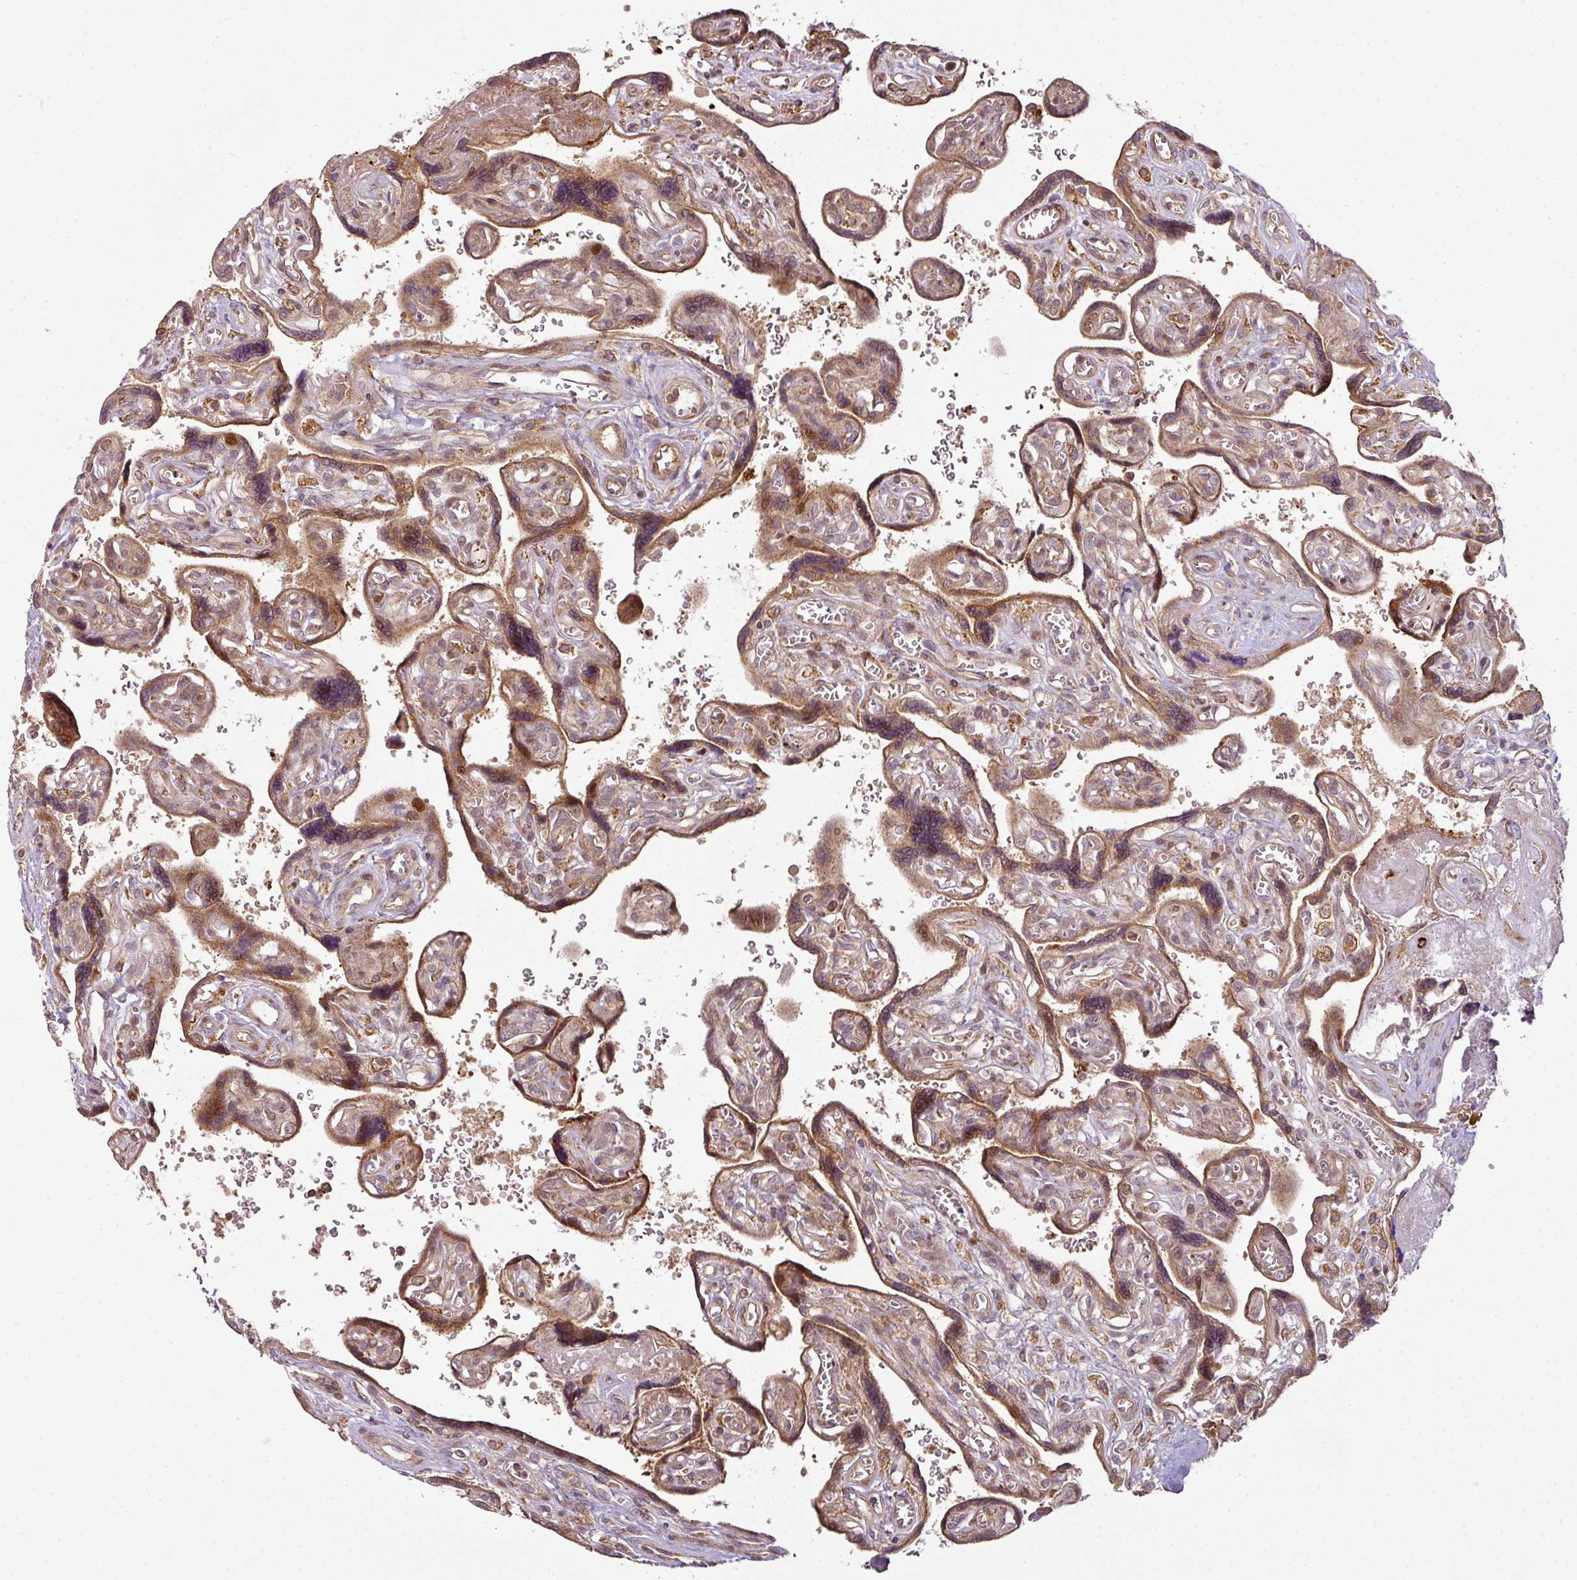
{"staining": {"intensity": "strong", "quantity": ">75%", "location": "cytoplasmic/membranous,nuclear"}, "tissue": "placenta", "cell_type": "Decidual cells", "image_type": "normal", "snomed": [{"axis": "morphology", "description": "Normal tissue, NOS"}, {"axis": "topography", "description": "Placenta"}], "caption": "A brown stain shows strong cytoplasmic/membranous,nuclear expression of a protein in decidual cells of normal placenta. Immunohistochemistry stains the protein in brown and the nuclei are stained blue.", "gene": "ATAT1", "patient": {"sex": "female", "age": 39}}